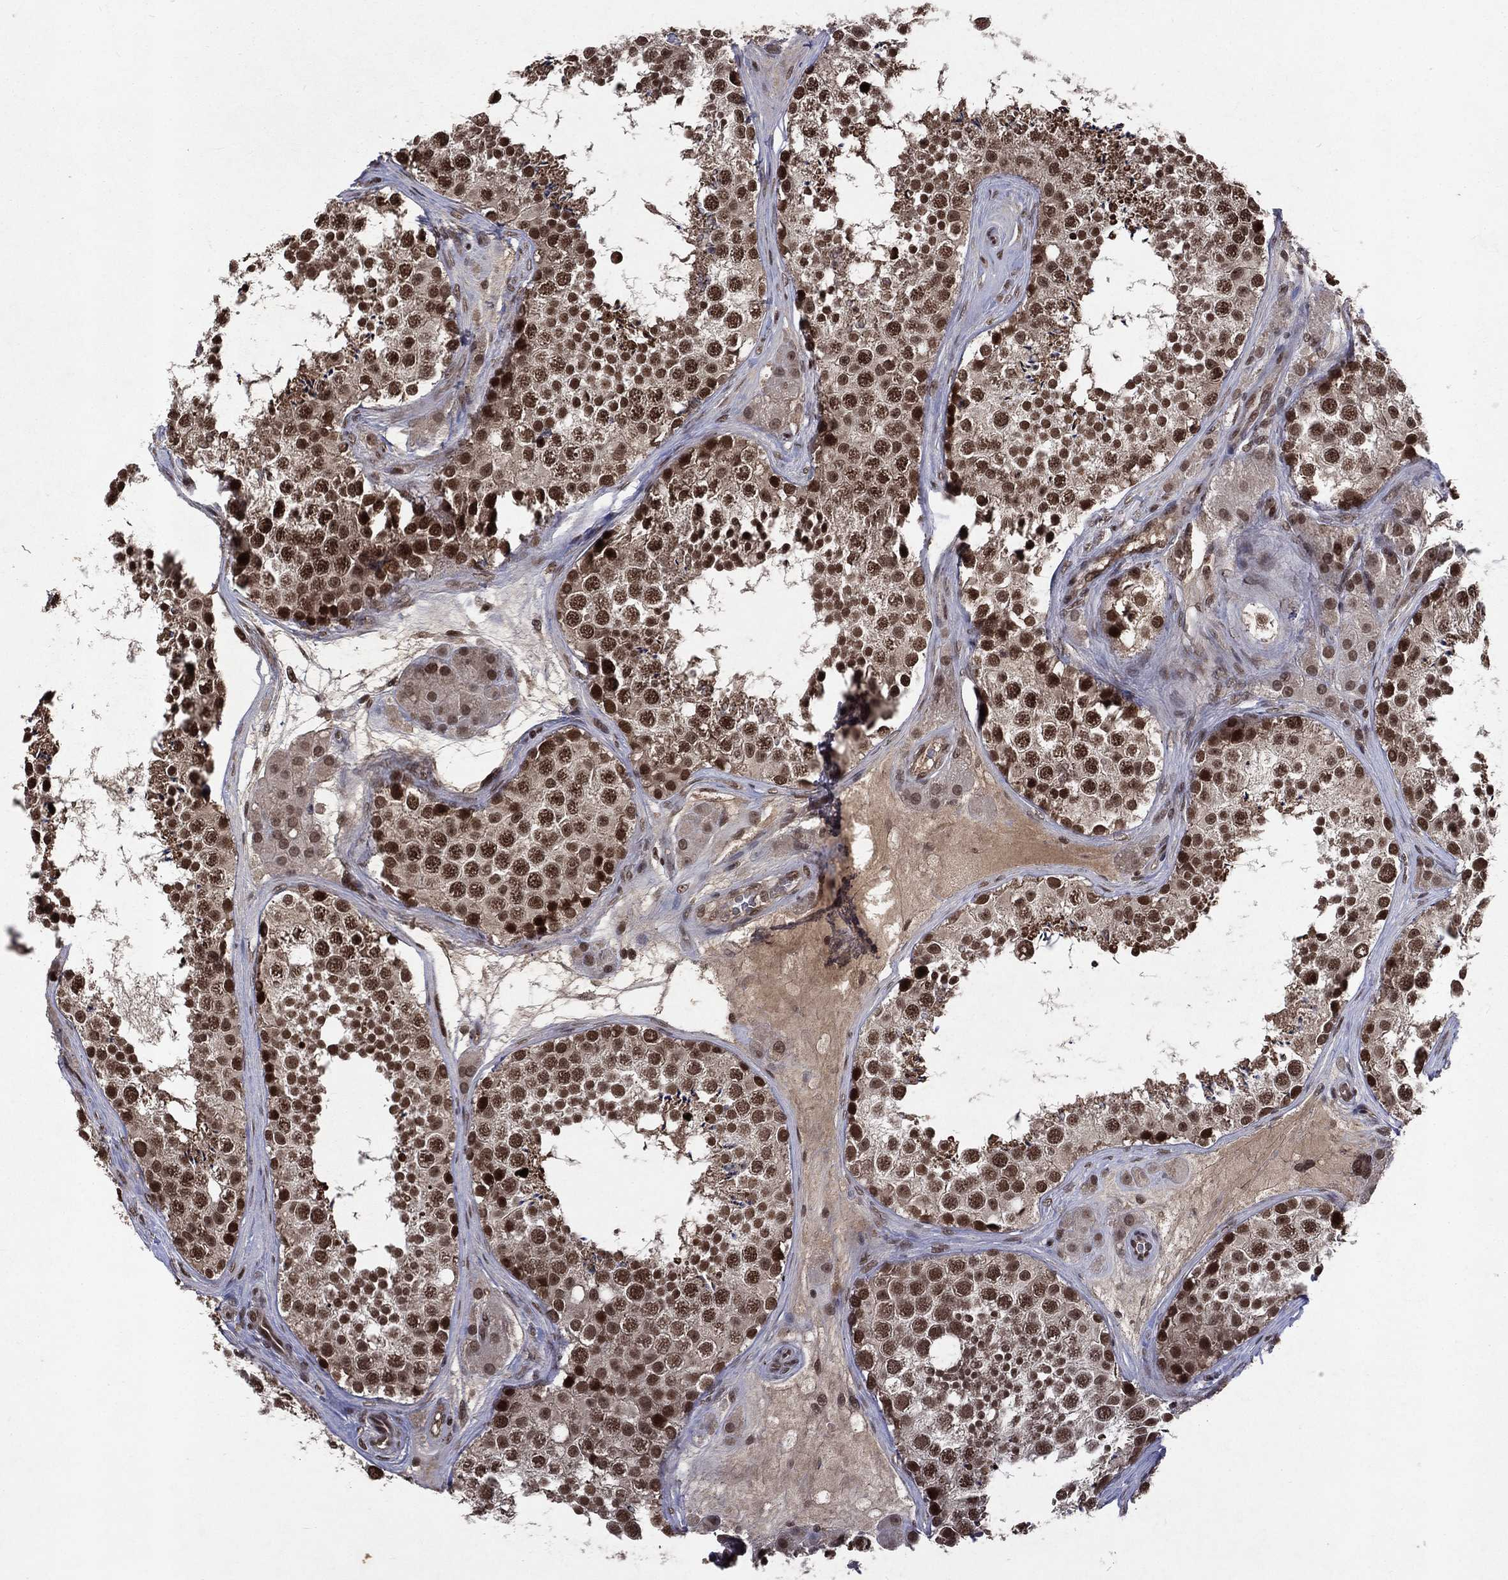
{"staining": {"intensity": "strong", "quantity": ">75%", "location": "nuclear"}, "tissue": "testis", "cell_type": "Cells in seminiferous ducts", "image_type": "normal", "snomed": [{"axis": "morphology", "description": "Normal tissue, NOS"}, {"axis": "topography", "description": "Testis"}], "caption": "A micrograph of testis stained for a protein exhibits strong nuclear brown staining in cells in seminiferous ducts. (Brightfield microscopy of DAB IHC at high magnification).", "gene": "DMAP1", "patient": {"sex": "male", "age": 41}}